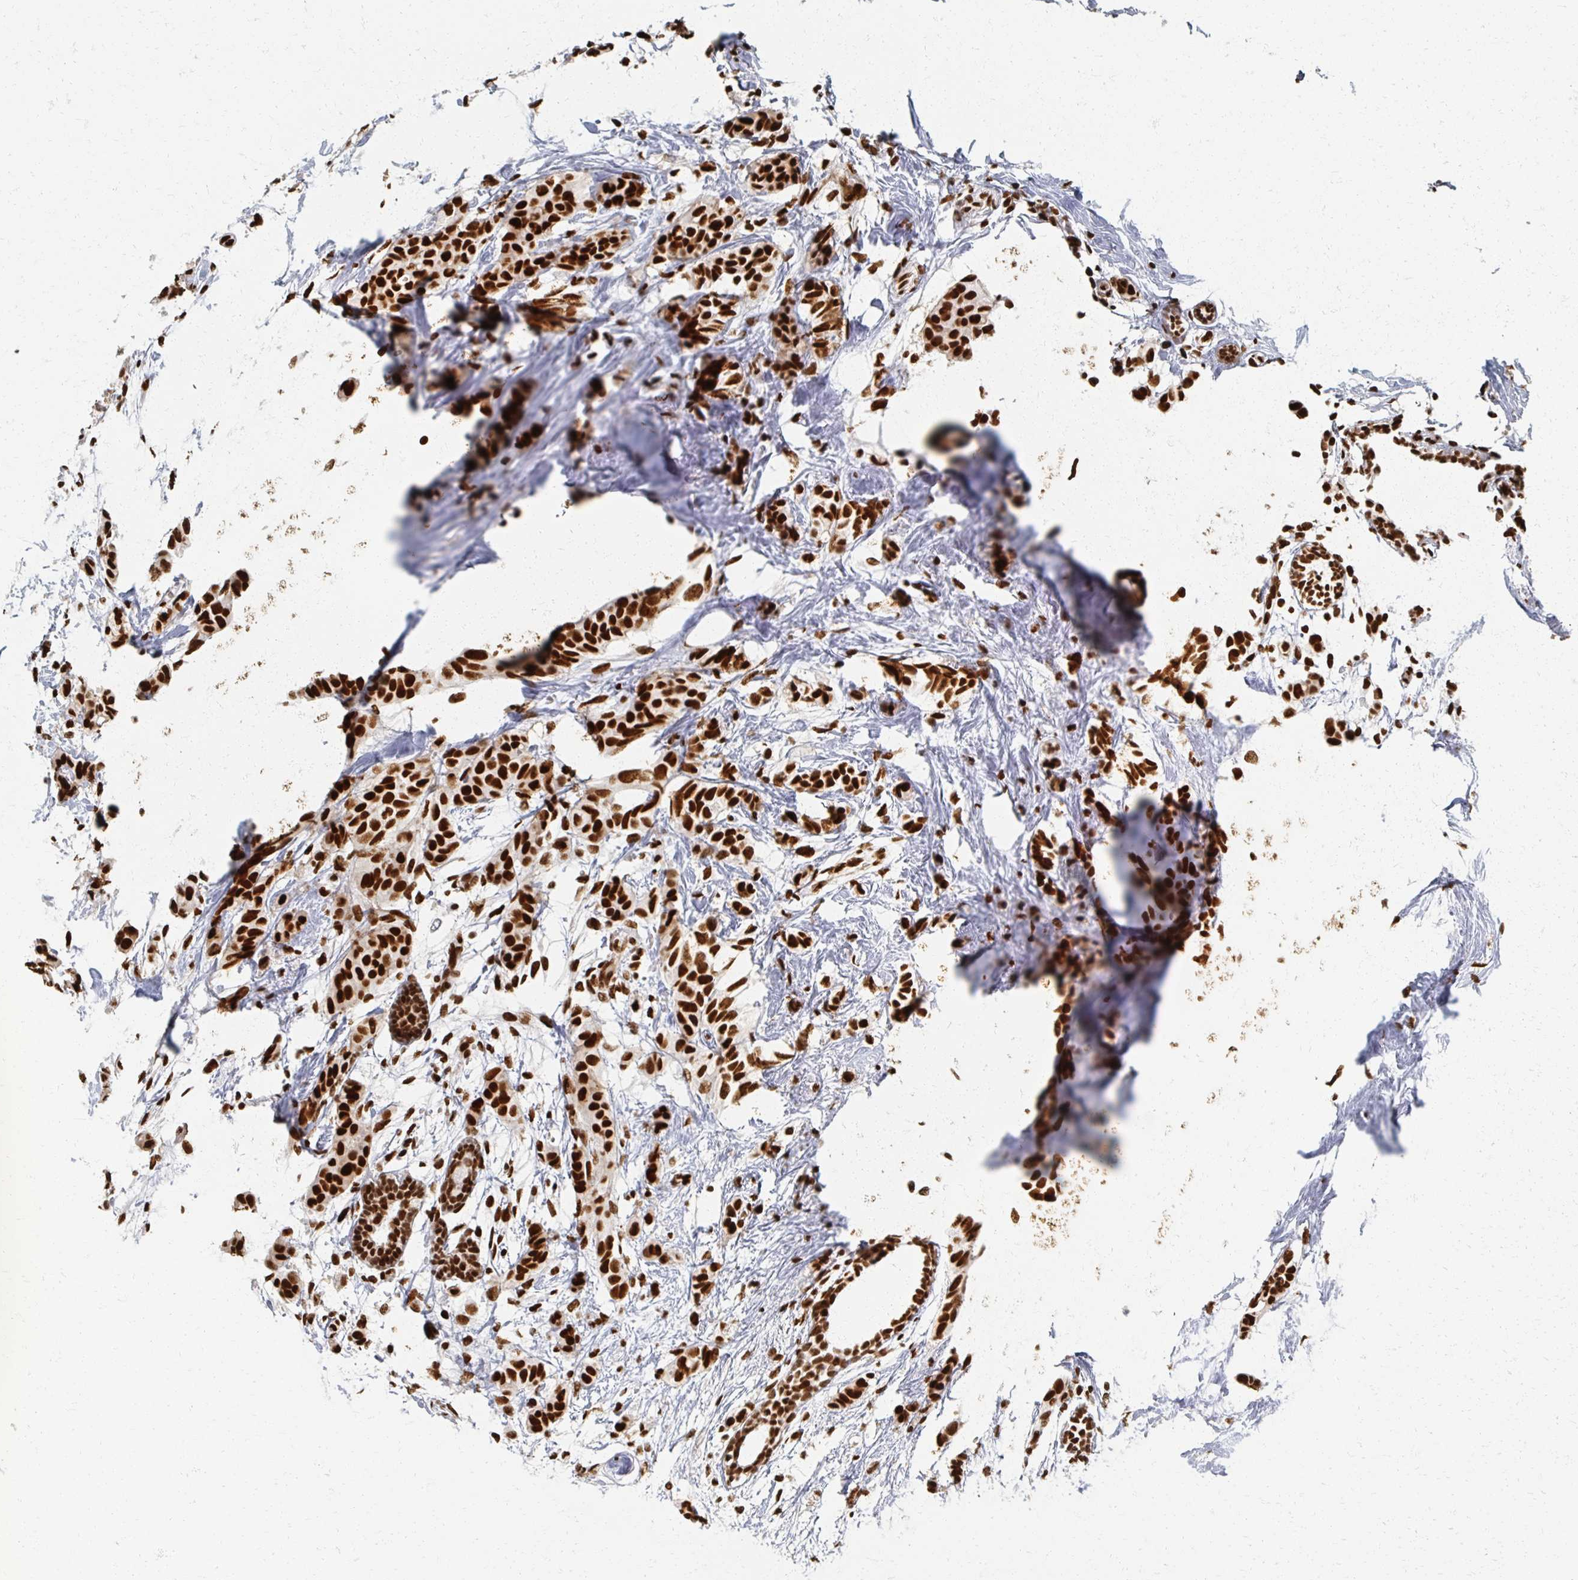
{"staining": {"intensity": "strong", "quantity": ">75%", "location": "nuclear"}, "tissue": "breast cancer", "cell_type": "Tumor cells", "image_type": "cancer", "snomed": [{"axis": "morphology", "description": "Duct carcinoma"}, {"axis": "topography", "description": "Breast"}], "caption": "Breast intraductal carcinoma tissue demonstrates strong nuclear staining in approximately >75% of tumor cells, visualized by immunohistochemistry.", "gene": "RBBP7", "patient": {"sex": "female", "age": 62}}